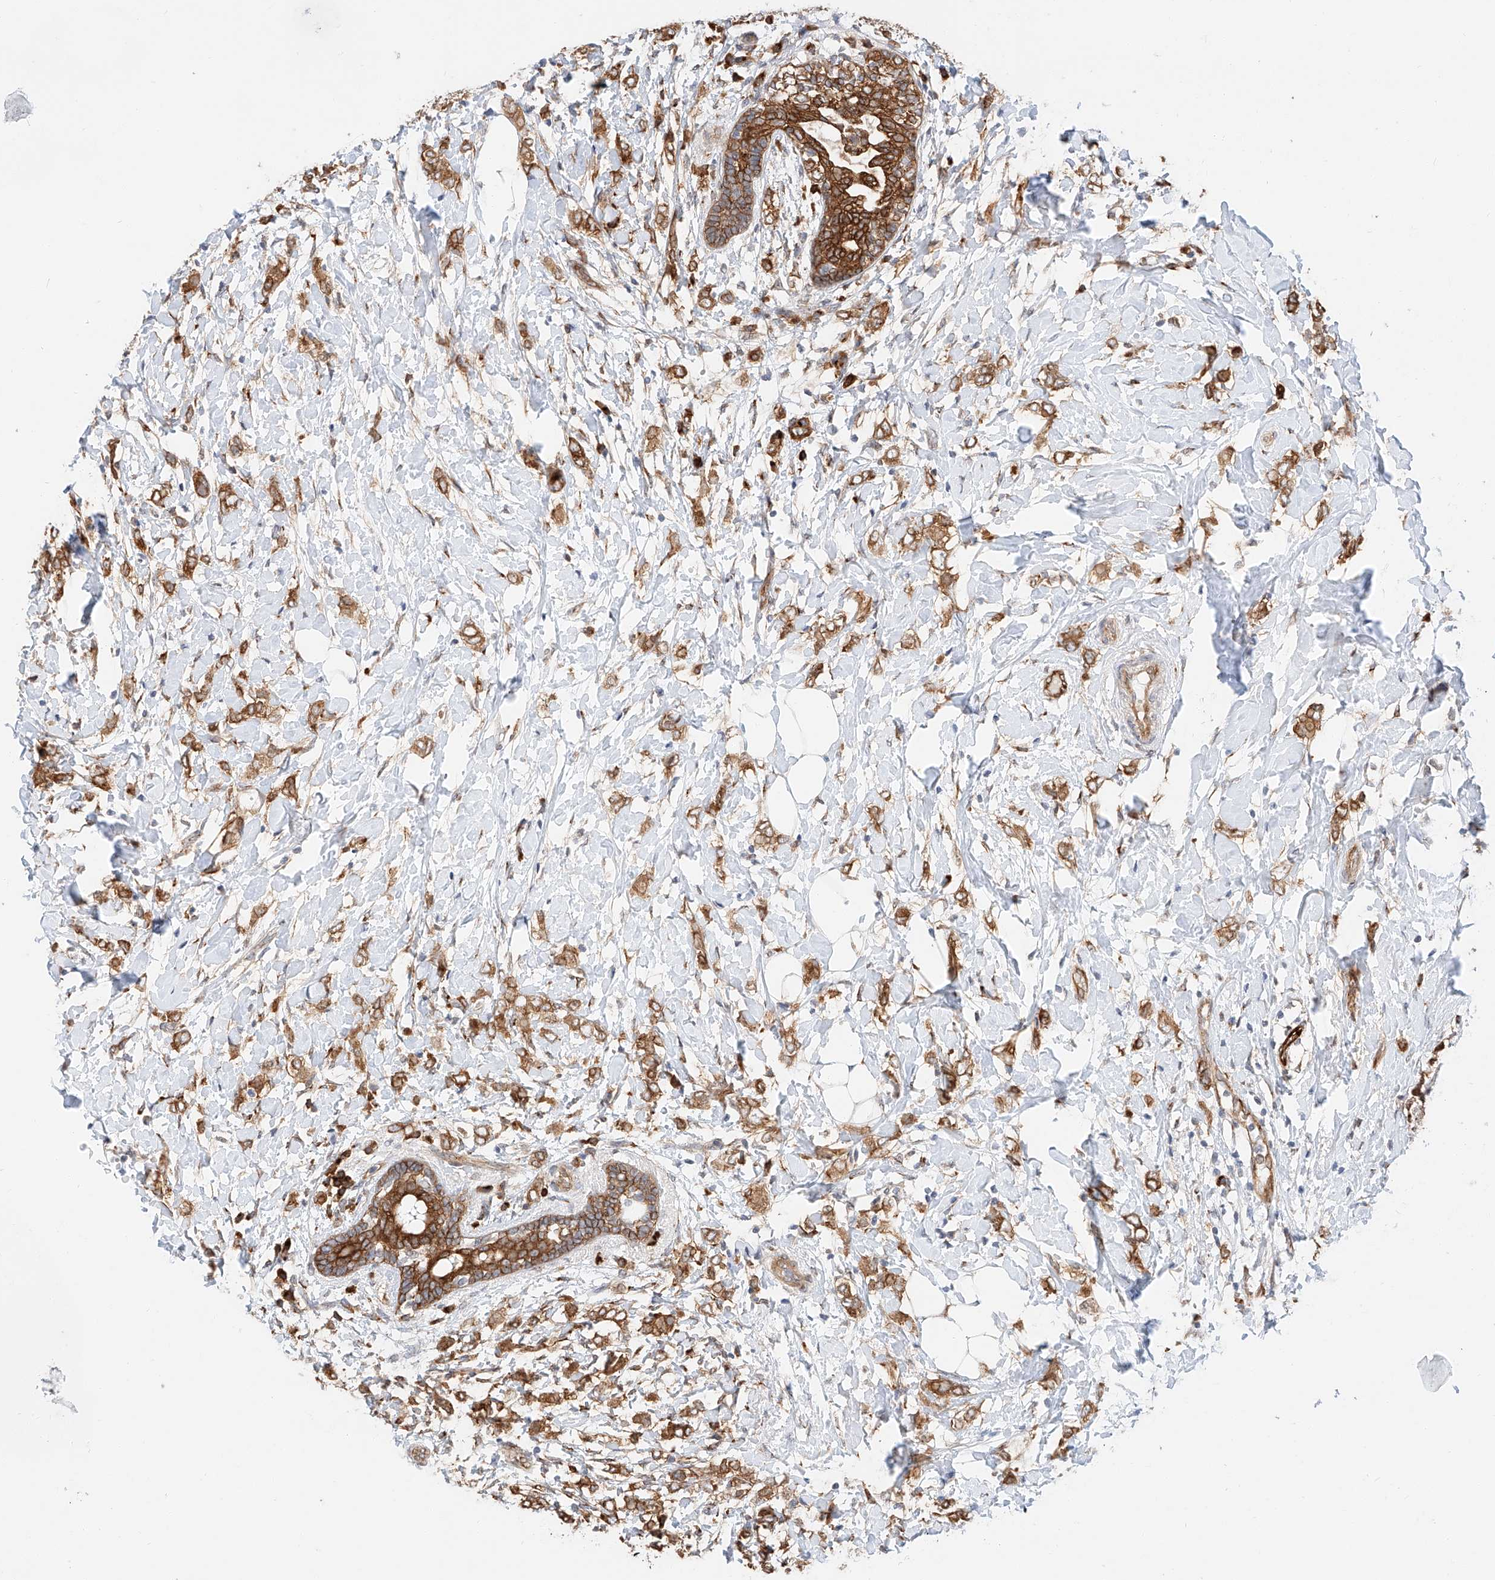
{"staining": {"intensity": "moderate", "quantity": ">75%", "location": "cytoplasmic/membranous"}, "tissue": "breast cancer", "cell_type": "Tumor cells", "image_type": "cancer", "snomed": [{"axis": "morphology", "description": "Normal tissue, NOS"}, {"axis": "morphology", "description": "Lobular carcinoma"}, {"axis": "topography", "description": "Breast"}], "caption": "DAB (3,3'-diaminobenzidine) immunohistochemical staining of human lobular carcinoma (breast) reveals moderate cytoplasmic/membranous protein positivity in about >75% of tumor cells. The protein is stained brown, and the nuclei are stained in blue (DAB (3,3'-diaminobenzidine) IHC with brightfield microscopy, high magnification).", "gene": "CARMIL1", "patient": {"sex": "female", "age": 47}}